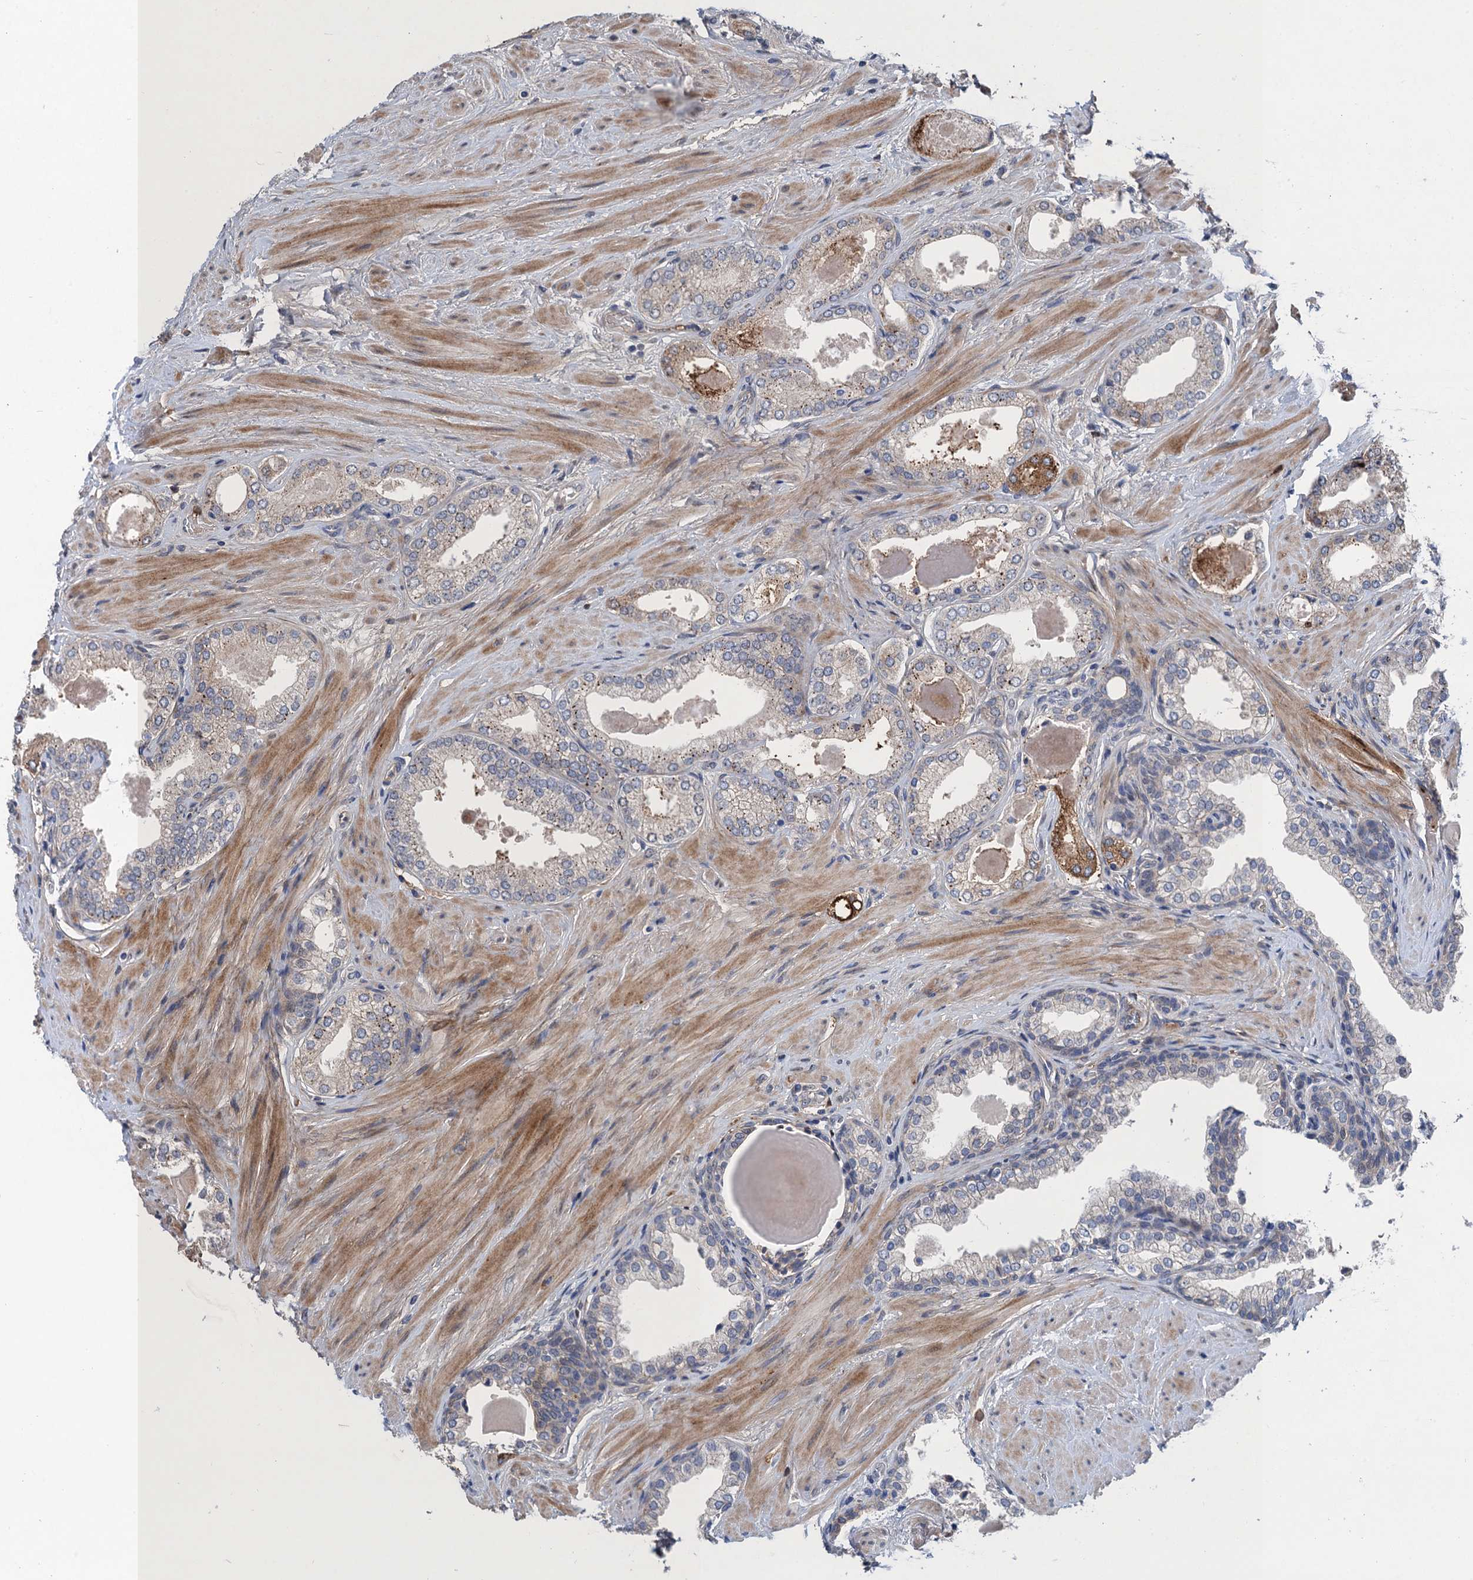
{"staining": {"intensity": "negative", "quantity": "none", "location": "none"}, "tissue": "prostate", "cell_type": "Glandular cells", "image_type": "normal", "snomed": [{"axis": "morphology", "description": "Normal tissue, NOS"}, {"axis": "topography", "description": "Prostate"}], "caption": "There is no significant staining in glandular cells of prostate.", "gene": "TRAF7", "patient": {"sex": "male", "age": 48}}